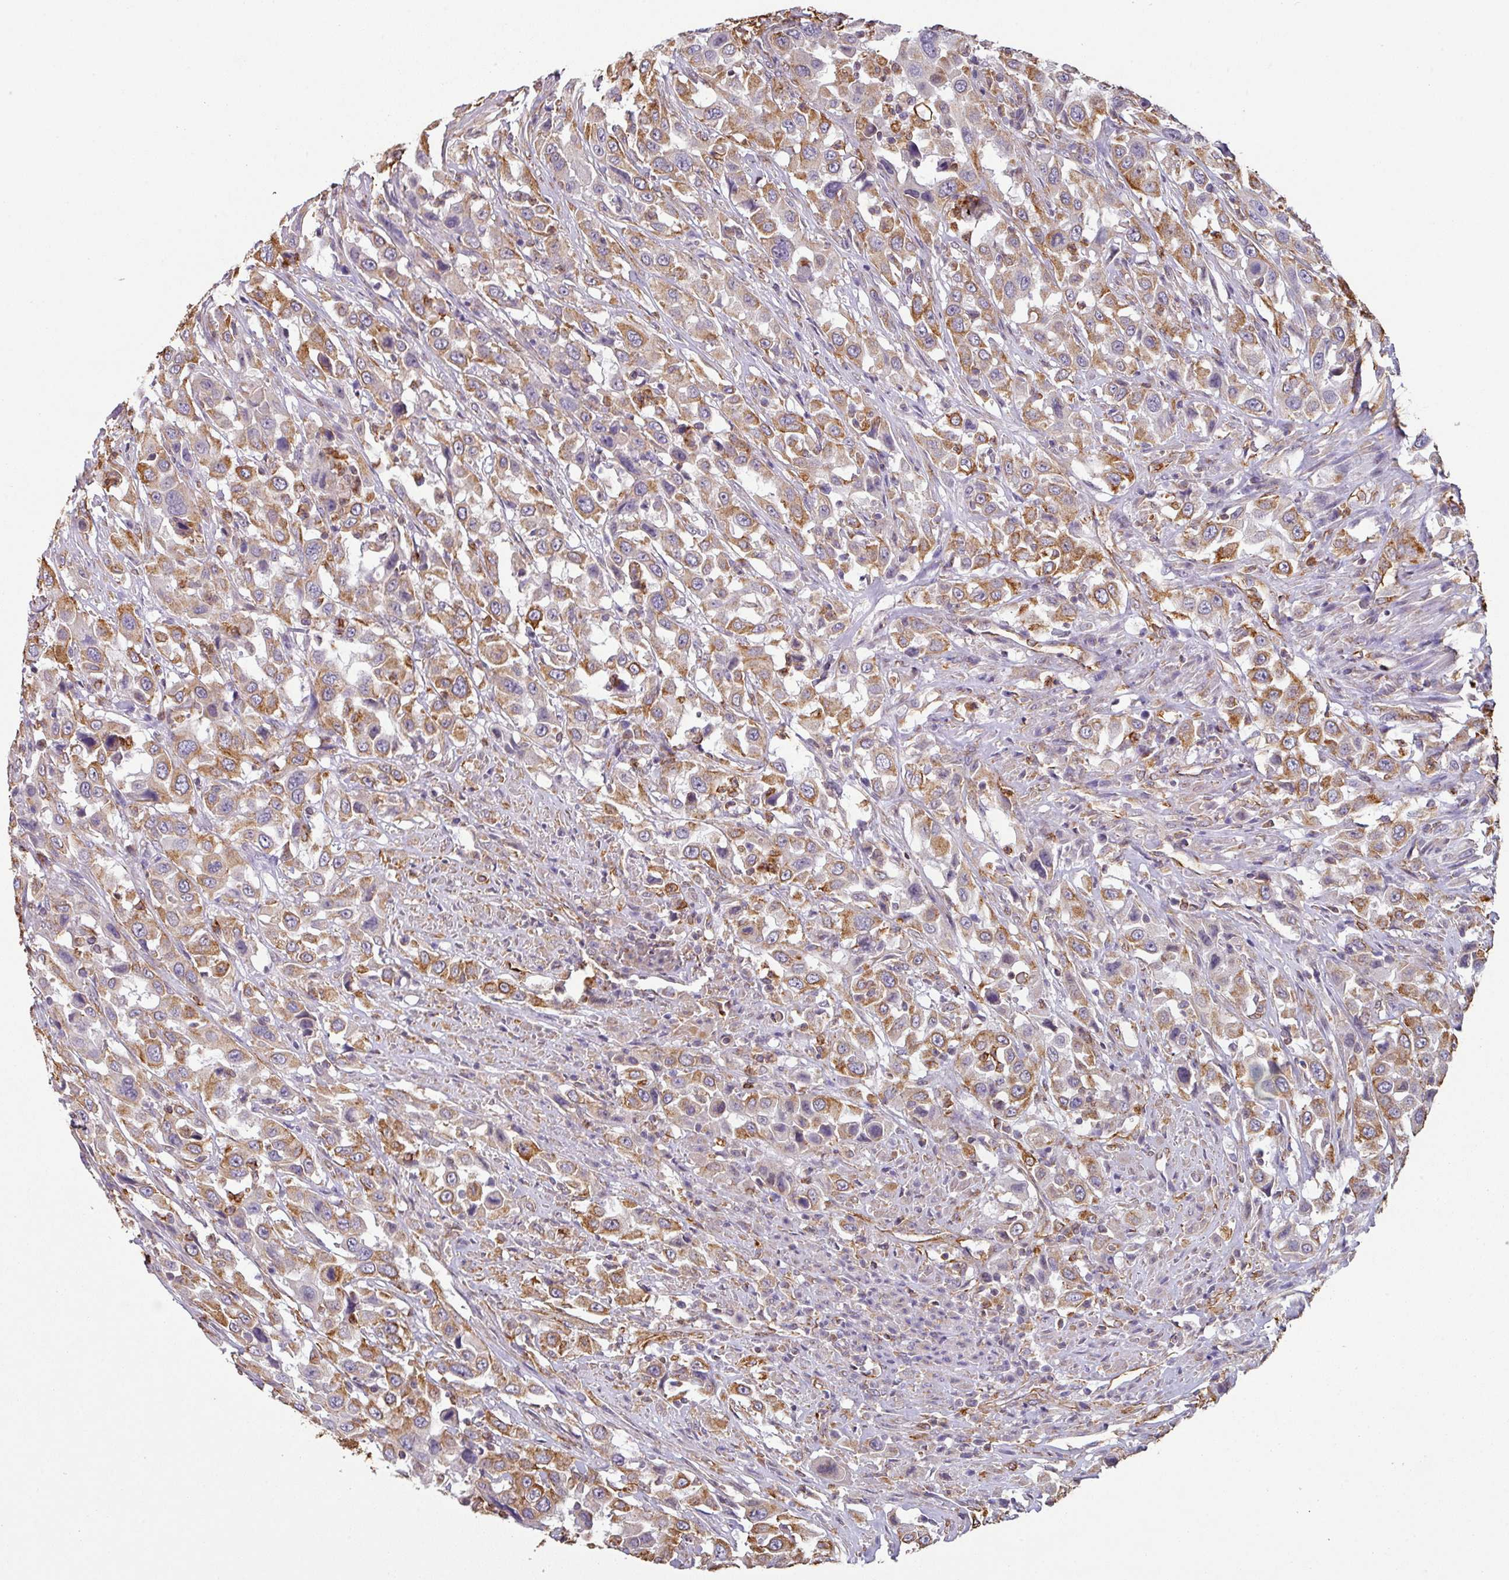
{"staining": {"intensity": "moderate", "quantity": ">75%", "location": "cytoplasmic/membranous"}, "tissue": "urothelial cancer", "cell_type": "Tumor cells", "image_type": "cancer", "snomed": [{"axis": "morphology", "description": "Urothelial carcinoma, High grade"}, {"axis": "topography", "description": "Urinary bladder"}], "caption": "This image displays urothelial cancer stained with IHC to label a protein in brown. The cytoplasmic/membranous of tumor cells show moderate positivity for the protein. Nuclei are counter-stained blue.", "gene": "ZNF280C", "patient": {"sex": "male", "age": 61}}